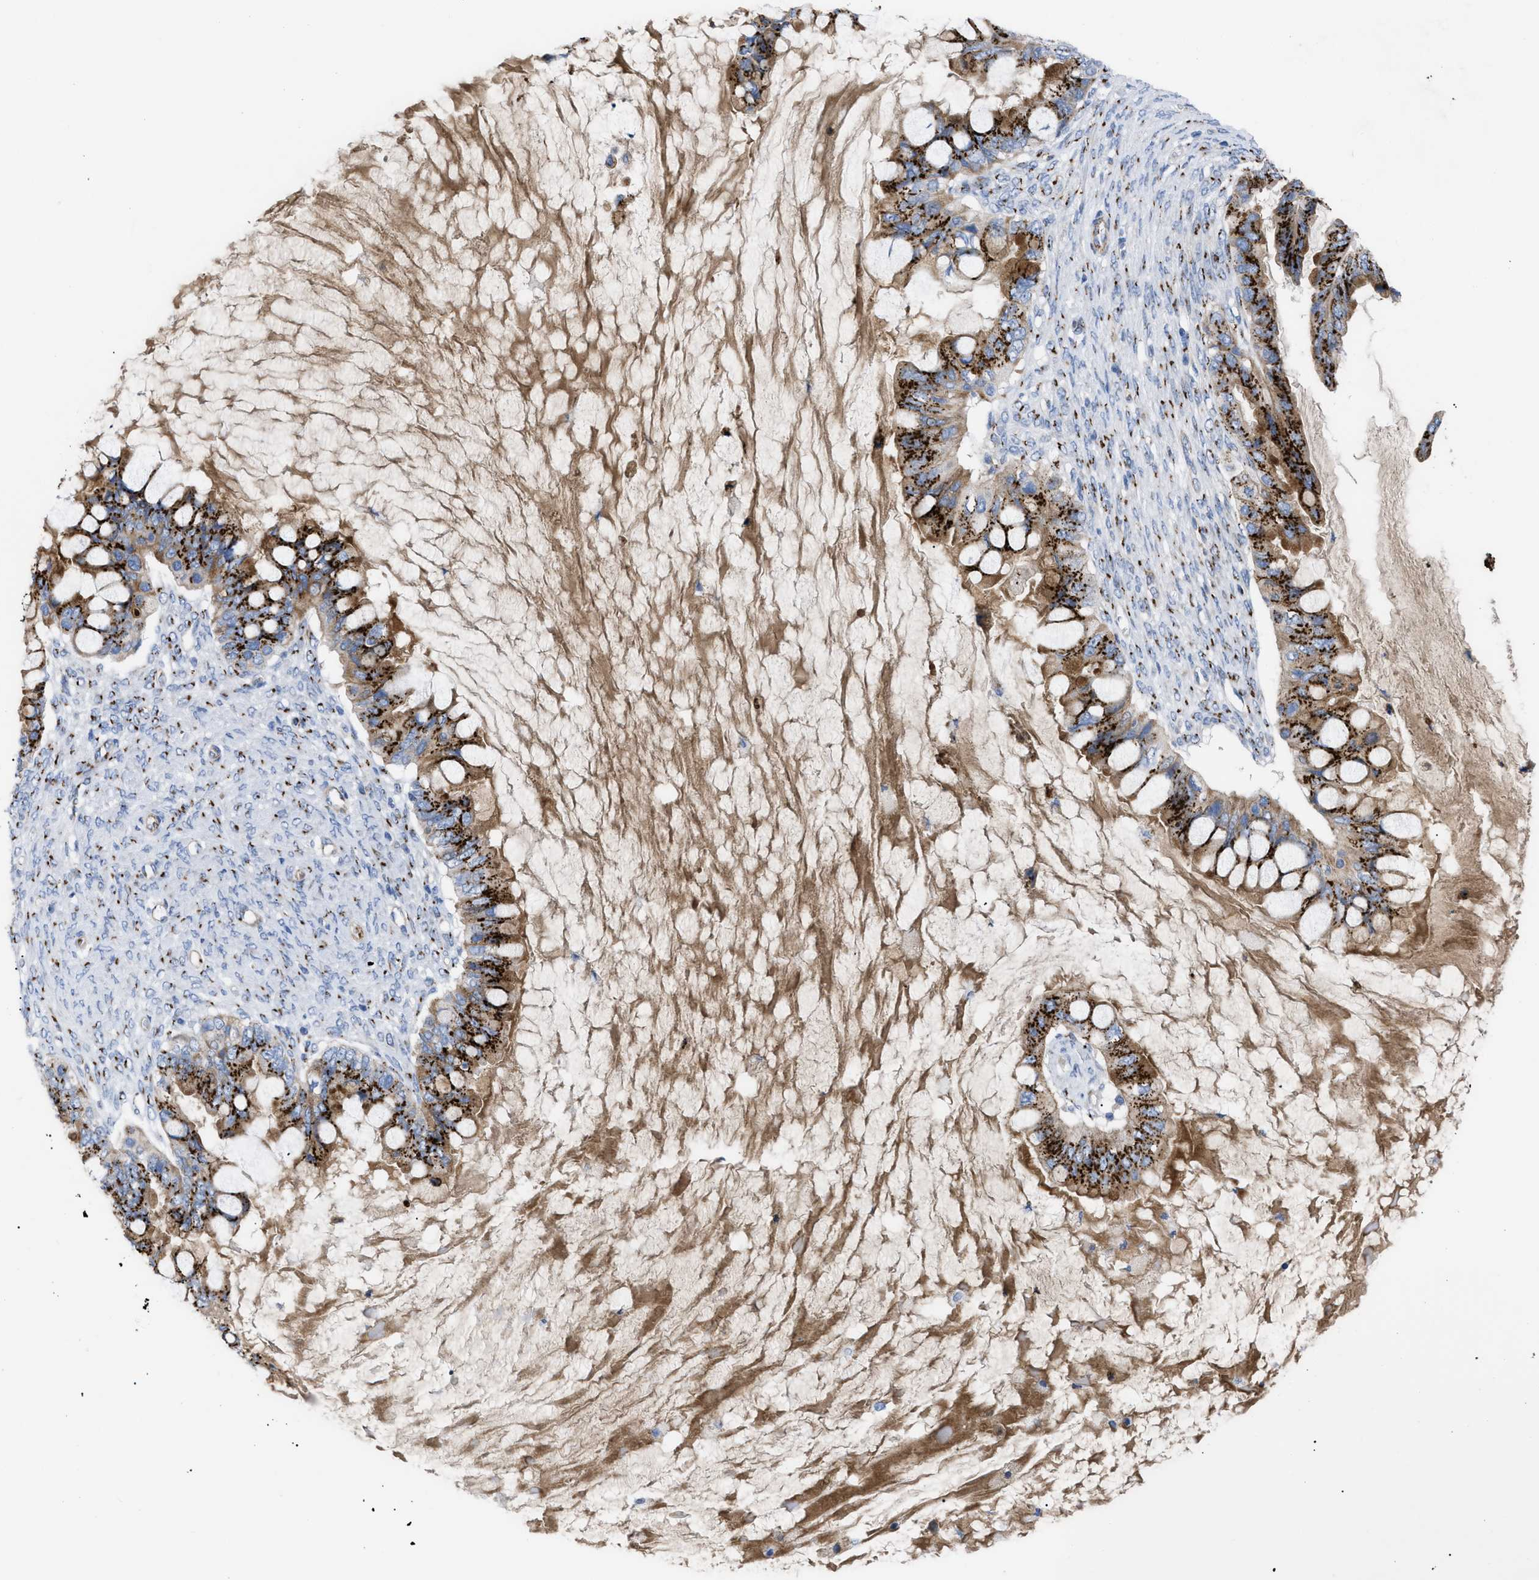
{"staining": {"intensity": "strong", "quantity": ">75%", "location": "cytoplasmic/membranous"}, "tissue": "ovarian cancer", "cell_type": "Tumor cells", "image_type": "cancer", "snomed": [{"axis": "morphology", "description": "Cystadenocarcinoma, mucinous, NOS"}, {"axis": "topography", "description": "Ovary"}], "caption": "The histopathology image displays staining of mucinous cystadenocarcinoma (ovarian), revealing strong cytoplasmic/membranous protein expression (brown color) within tumor cells.", "gene": "TMEM17", "patient": {"sex": "female", "age": 80}}